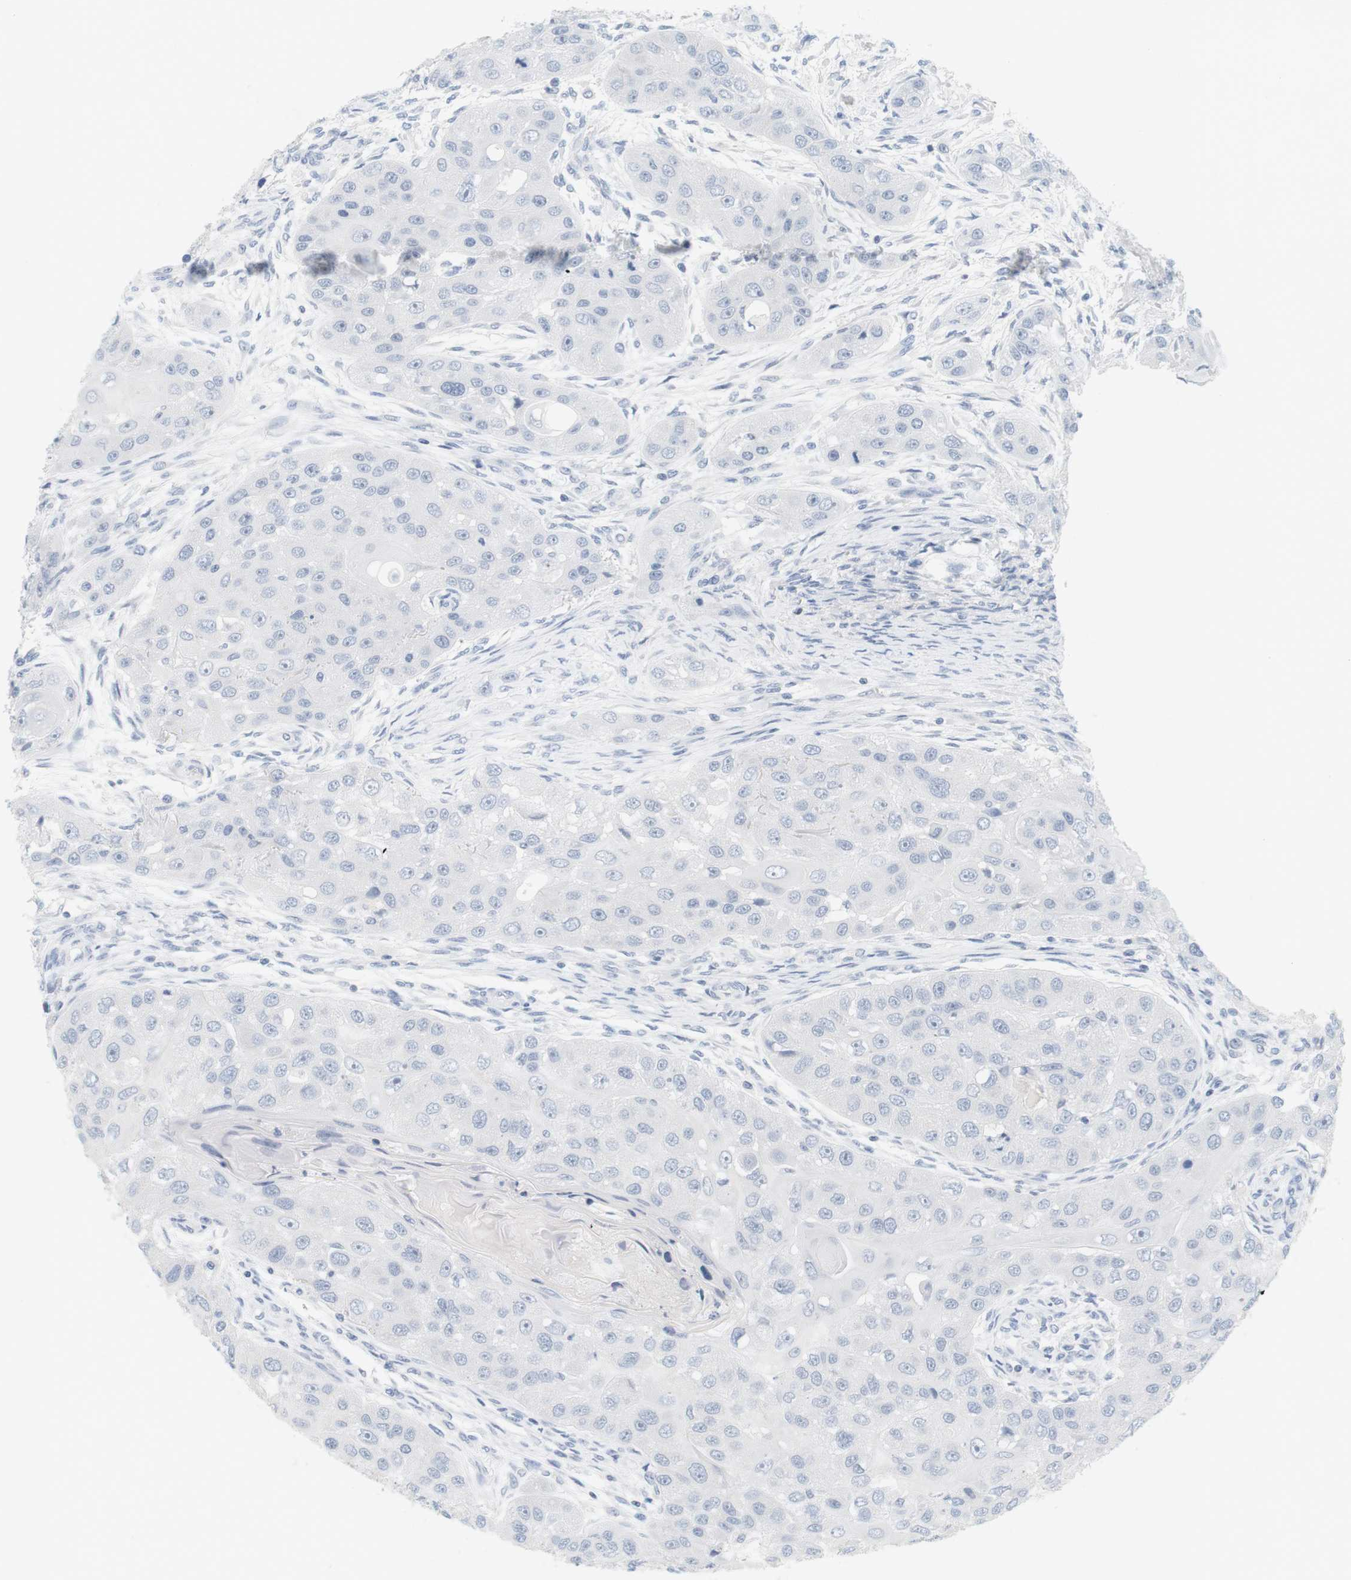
{"staining": {"intensity": "negative", "quantity": "none", "location": "none"}, "tissue": "head and neck cancer", "cell_type": "Tumor cells", "image_type": "cancer", "snomed": [{"axis": "morphology", "description": "Normal tissue, NOS"}, {"axis": "morphology", "description": "Squamous cell carcinoma, NOS"}, {"axis": "topography", "description": "Skeletal muscle"}, {"axis": "topography", "description": "Head-Neck"}], "caption": "Tumor cells are negative for brown protein staining in head and neck squamous cell carcinoma.", "gene": "OPRM1", "patient": {"sex": "male", "age": 51}}